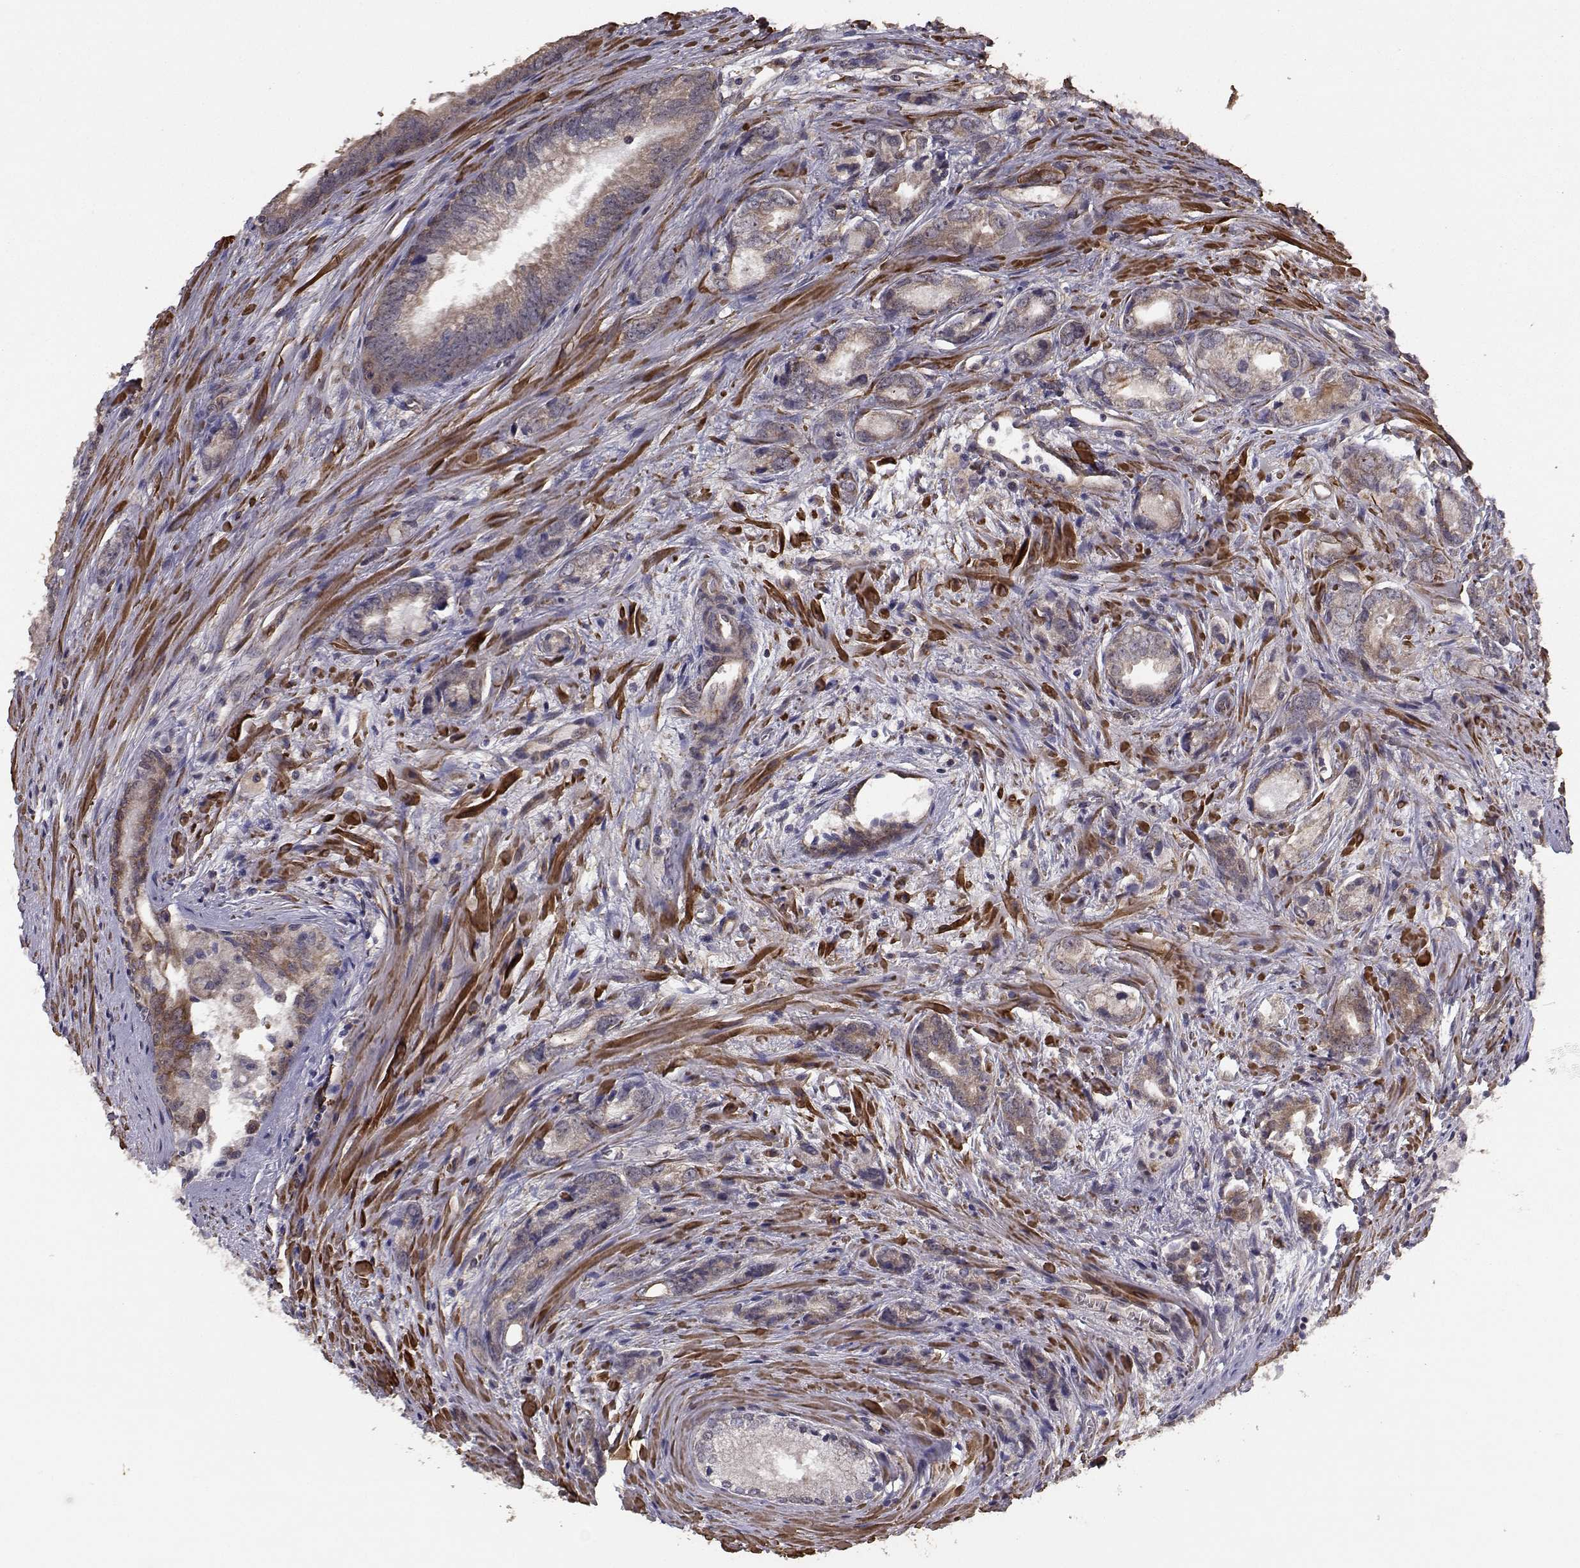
{"staining": {"intensity": "negative", "quantity": "none", "location": "none"}, "tissue": "prostate cancer", "cell_type": "Tumor cells", "image_type": "cancer", "snomed": [{"axis": "morphology", "description": "Adenocarcinoma, NOS"}, {"axis": "morphology", "description": "Adenocarcinoma, High grade"}, {"axis": "topography", "description": "Prostate"}], "caption": "The histopathology image shows no staining of tumor cells in adenocarcinoma (prostate).", "gene": "TRIP10", "patient": {"sex": "male", "age": 70}}